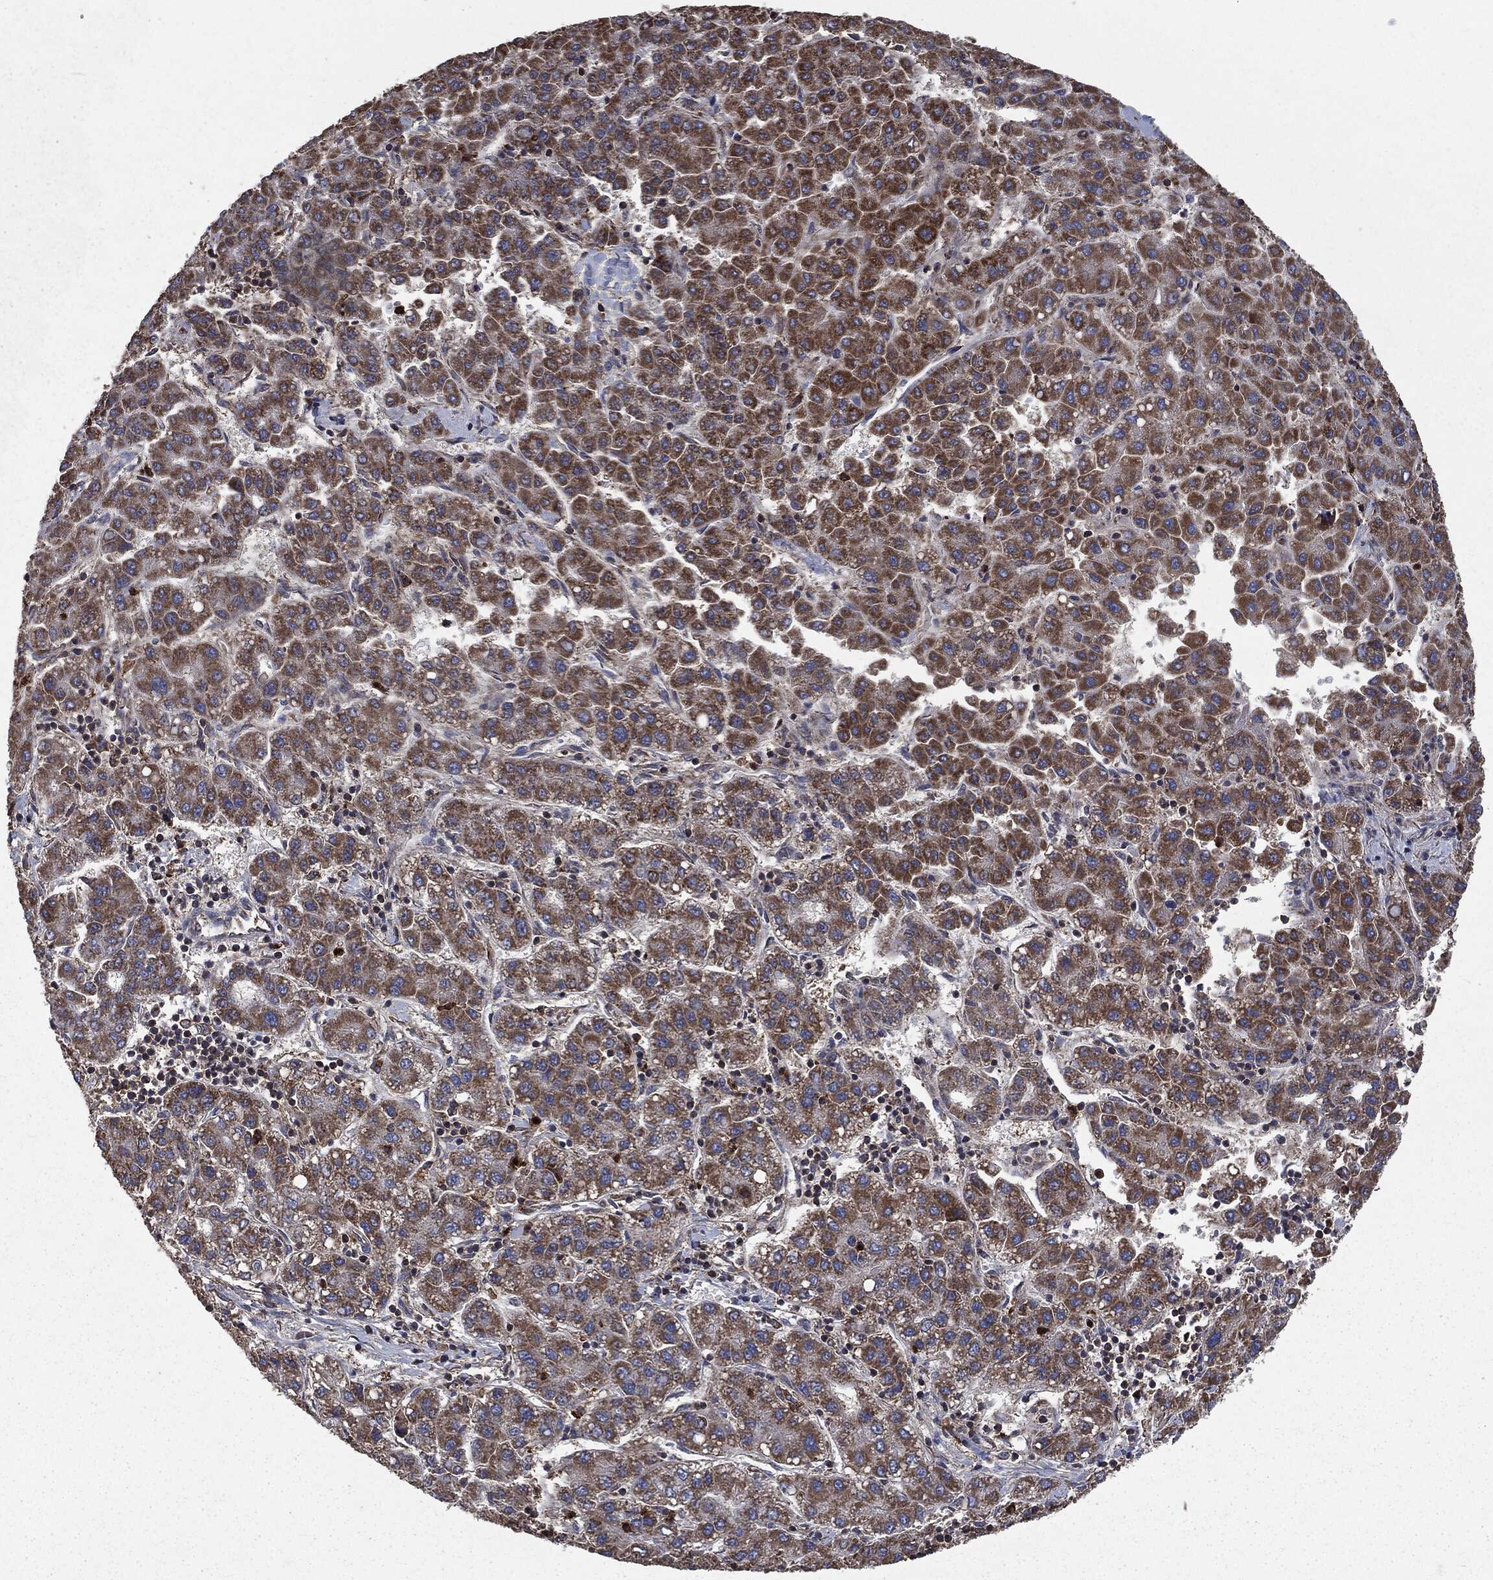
{"staining": {"intensity": "moderate", "quantity": ">75%", "location": "cytoplasmic/membranous"}, "tissue": "liver cancer", "cell_type": "Tumor cells", "image_type": "cancer", "snomed": [{"axis": "morphology", "description": "Carcinoma, Hepatocellular, NOS"}, {"axis": "topography", "description": "Liver"}], "caption": "About >75% of tumor cells in liver hepatocellular carcinoma show moderate cytoplasmic/membranous protein staining as visualized by brown immunohistochemical staining.", "gene": "MAPK6", "patient": {"sex": "male", "age": 65}}